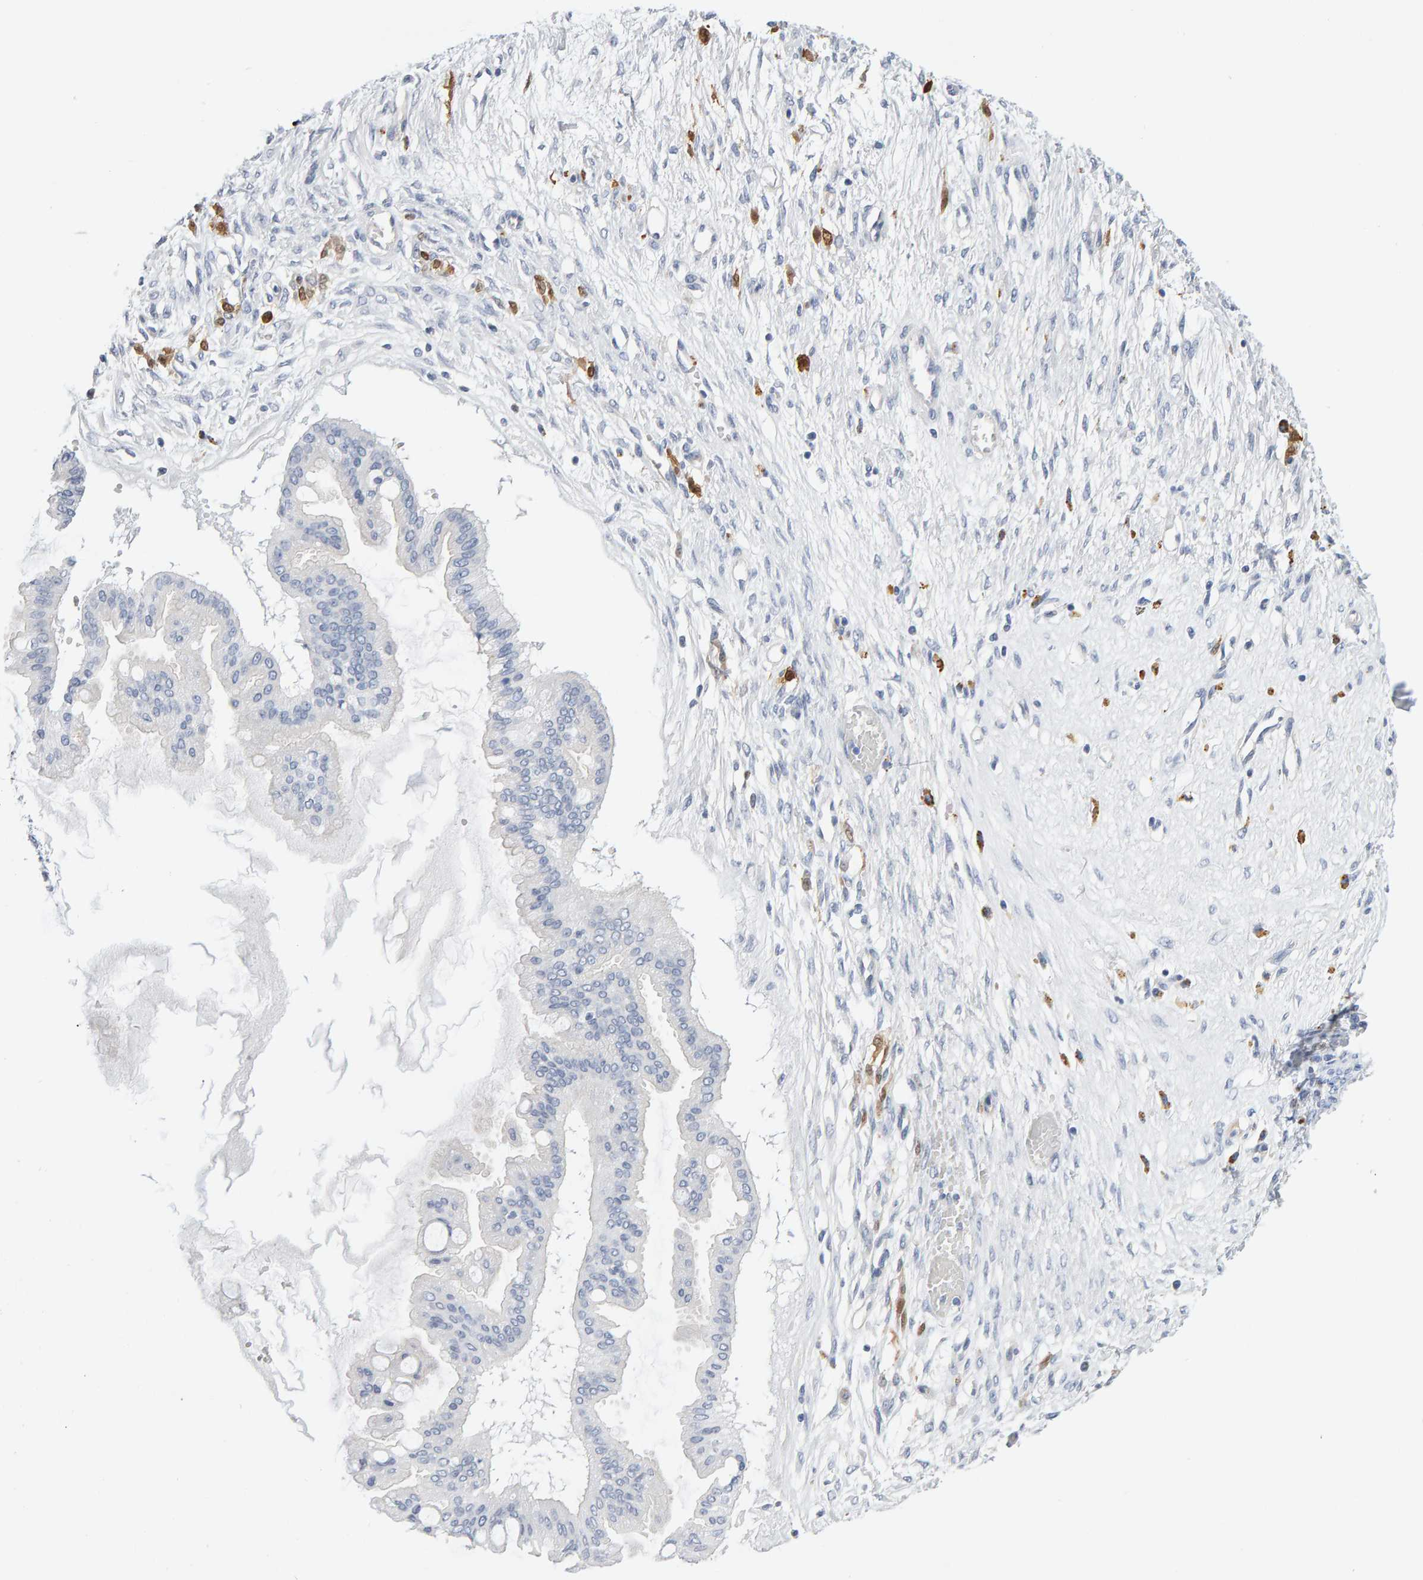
{"staining": {"intensity": "negative", "quantity": "none", "location": "none"}, "tissue": "ovarian cancer", "cell_type": "Tumor cells", "image_type": "cancer", "snomed": [{"axis": "morphology", "description": "Cystadenocarcinoma, mucinous, NOS"}, {"axis": "topography", "description": "Ovary"}], "caption": "Tumor cells show no significant protein expression in ovarian mucinous cystadenocarcinoma.", "gene": "METRNL", "patient": {"sex": "female", "age": 73}}